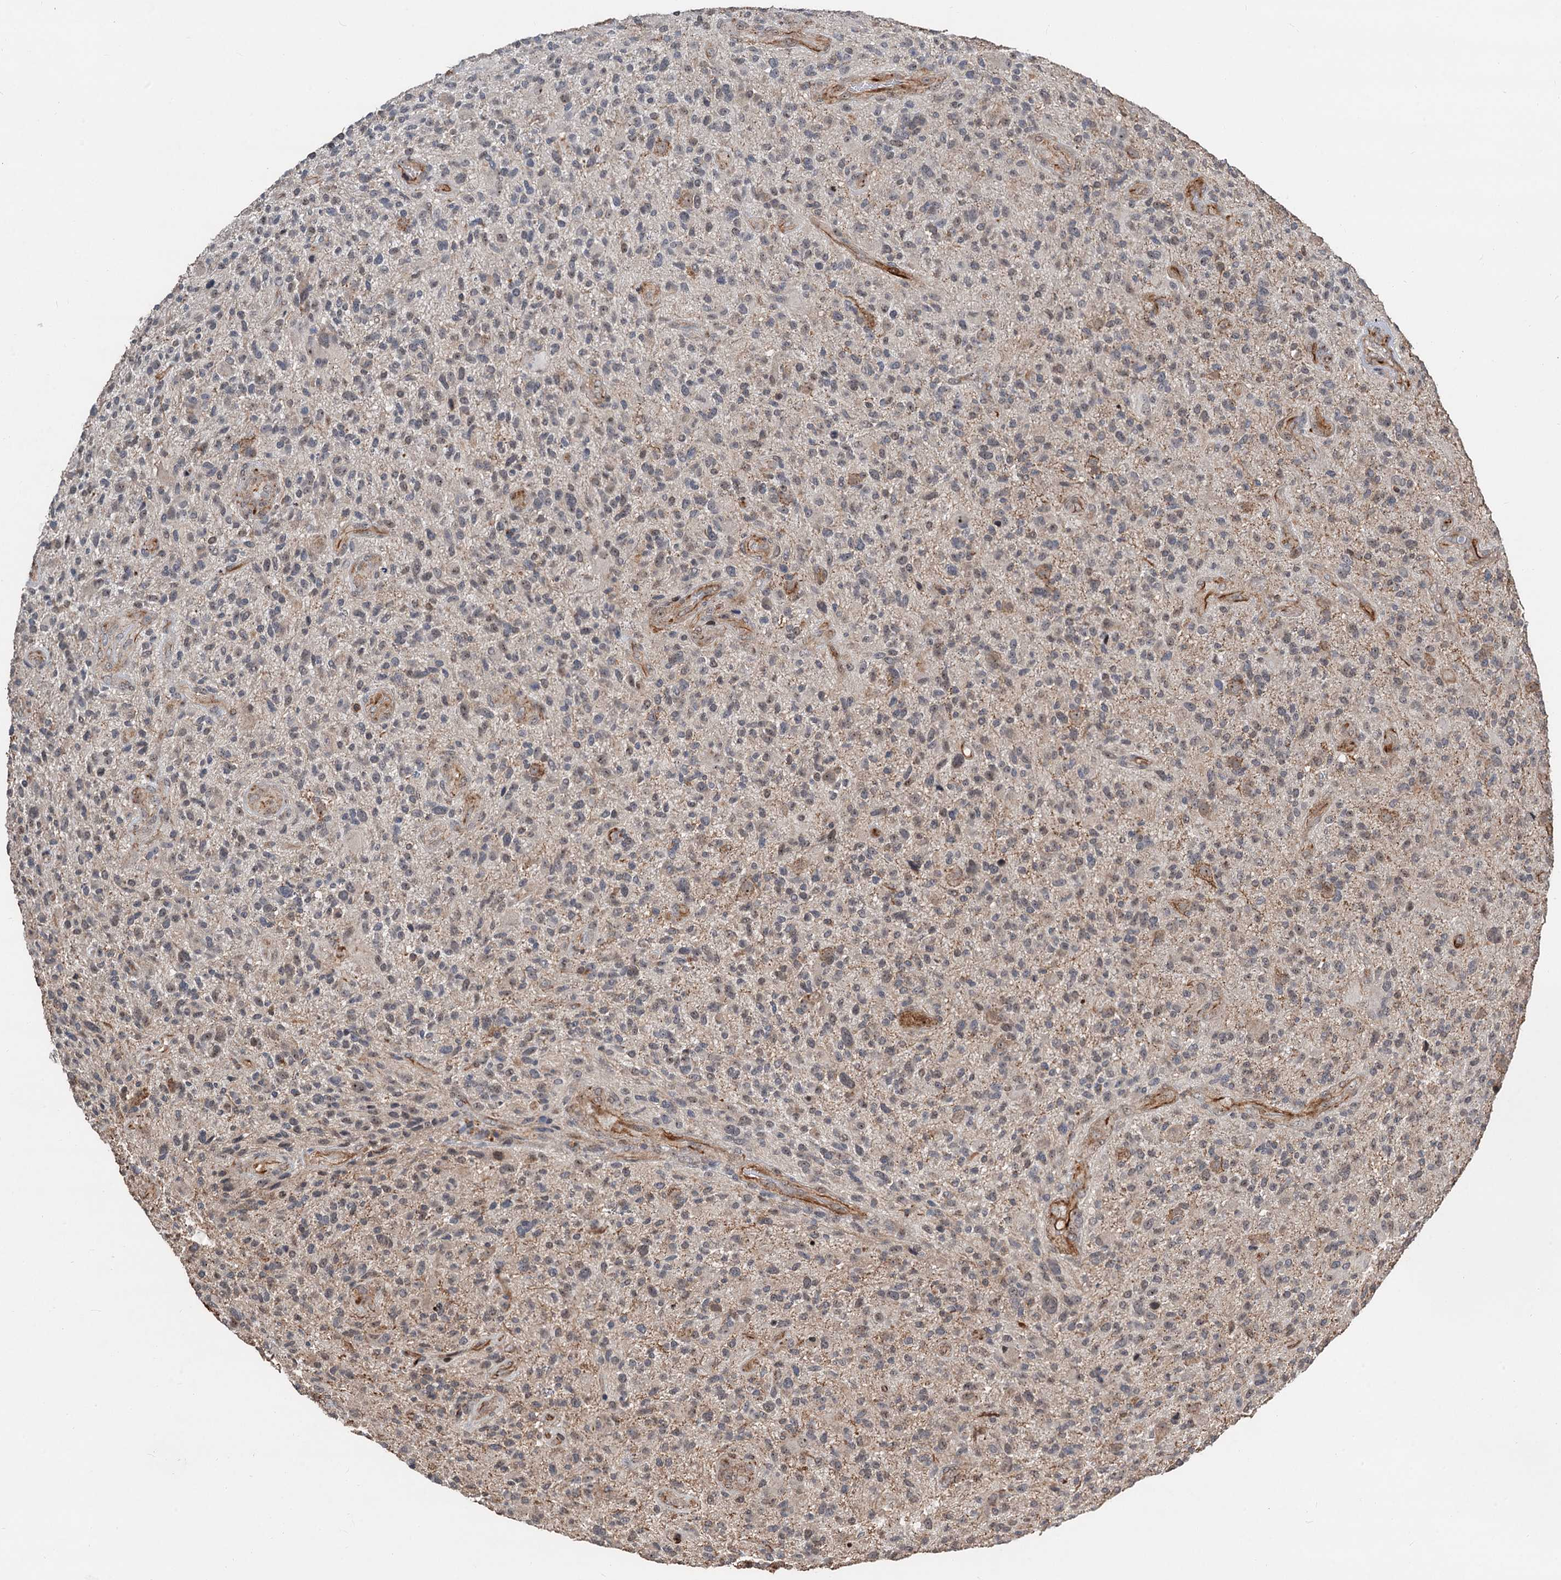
{"staining": {"intensity": "negative", "quantity": "none", "location": "none"}, "tissue": "glioma", "cell_type": "Tumor cells", "image_type": "cancer", "snomed": [{"axis": "morphology", "description": "Glioma, malignant, High grade"}, {"axis": "topography", "description": "Brain"}], "caption": "DAB (3,3'-diaminobenzidine) immunohistochemical staining of glioma exhibits no significant positivity in tumor cells.", "gene": "TMA16", "patient": {"sex": "male", "age": 47}}